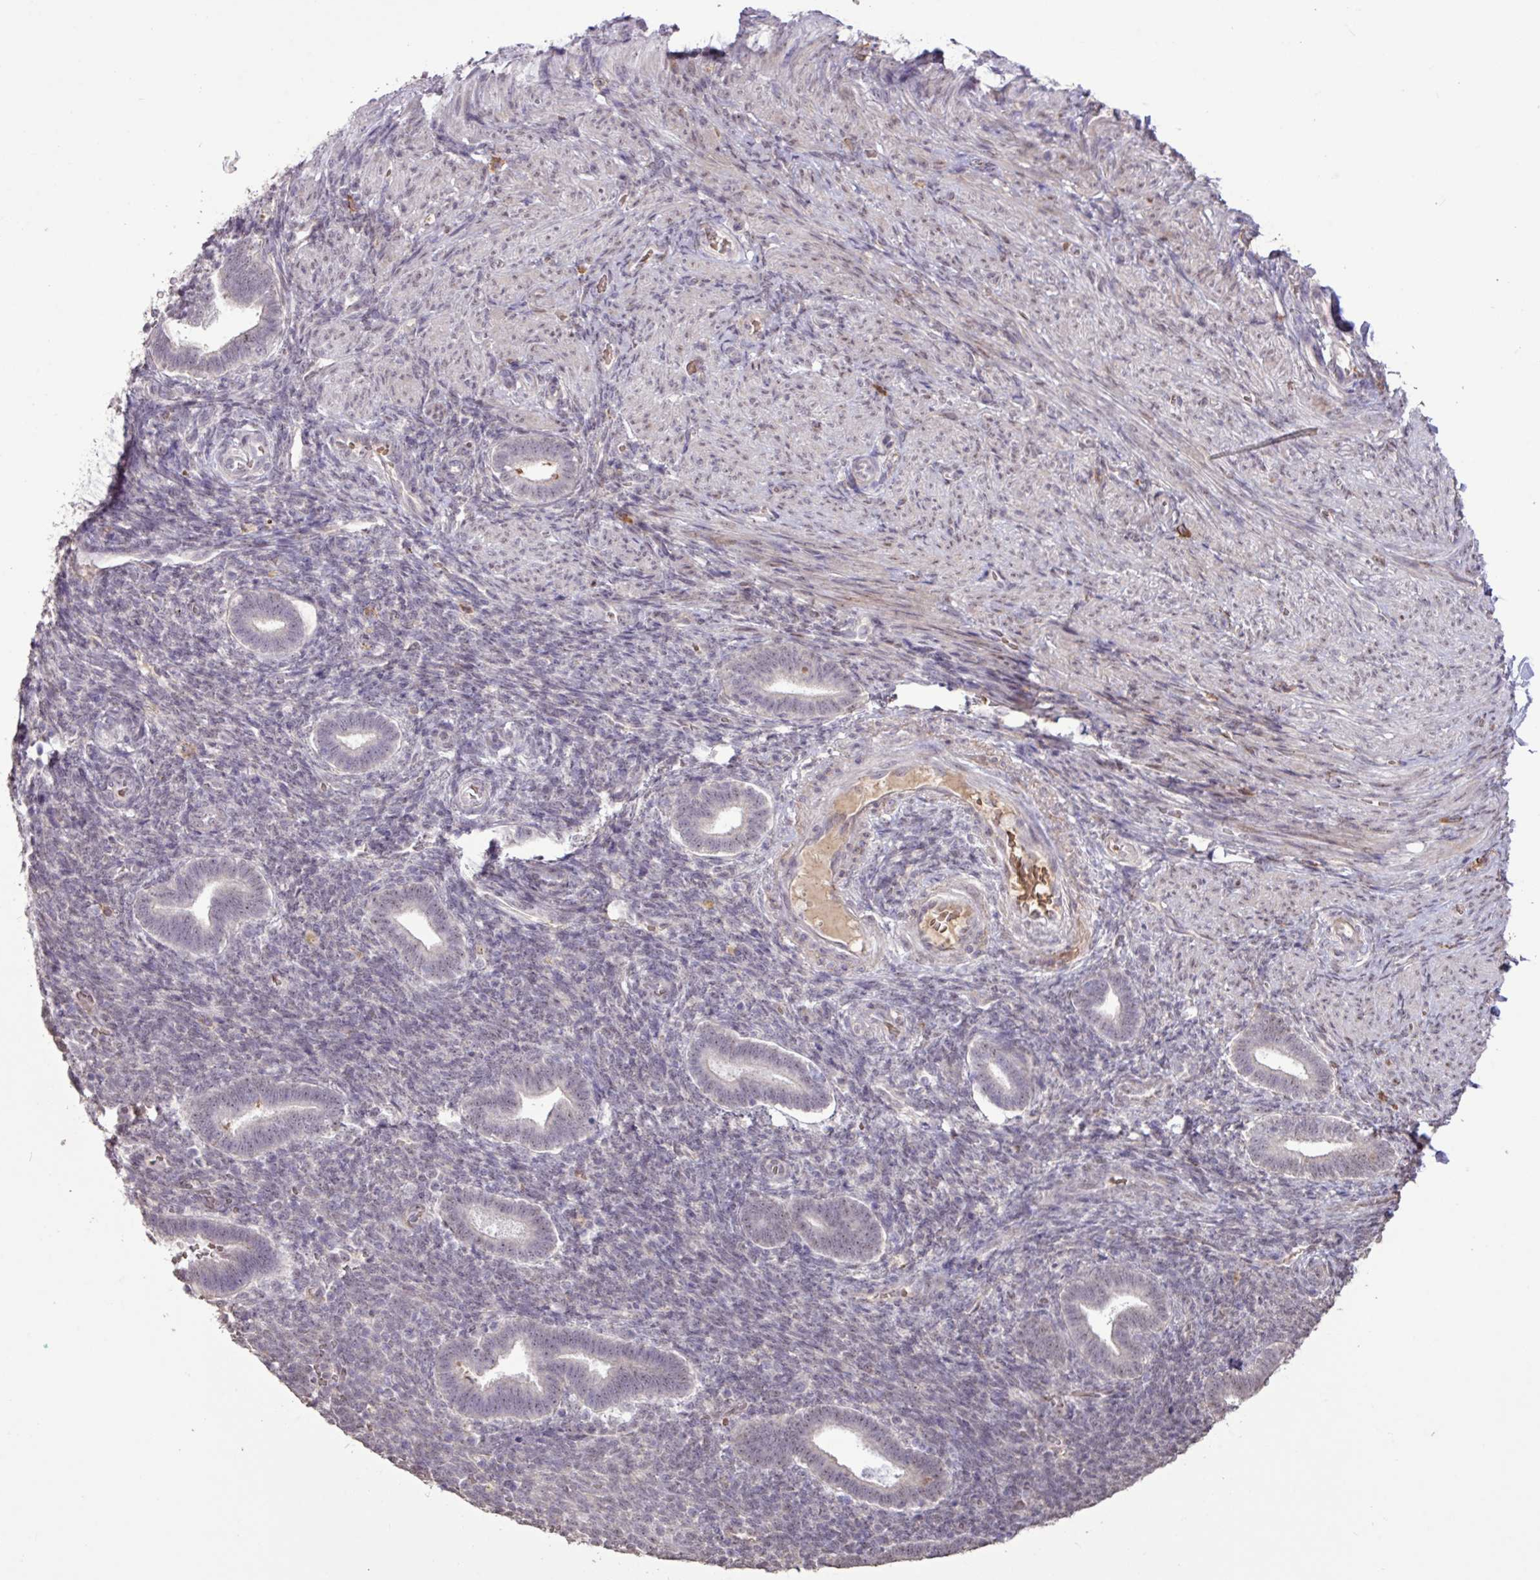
{"staining": {"intensity": "negative", "quantity": "none", "location": "none"}, "tissue": "endometrium", "cell_type": "Cells in endometrial stroma", "image_type": "normal", "snomed": [{"axis": "morphology", "description": "Normal tissue, NOS"}, {"axis": "topography", "description": "Endometrium"}], "caption": "Histopathology image shows no significant protein expression in cells in endometrial stroma of unremarkable endometrium.", "gene": "L3MBTL3", "patient": {"sex": "female", "age": 34}}